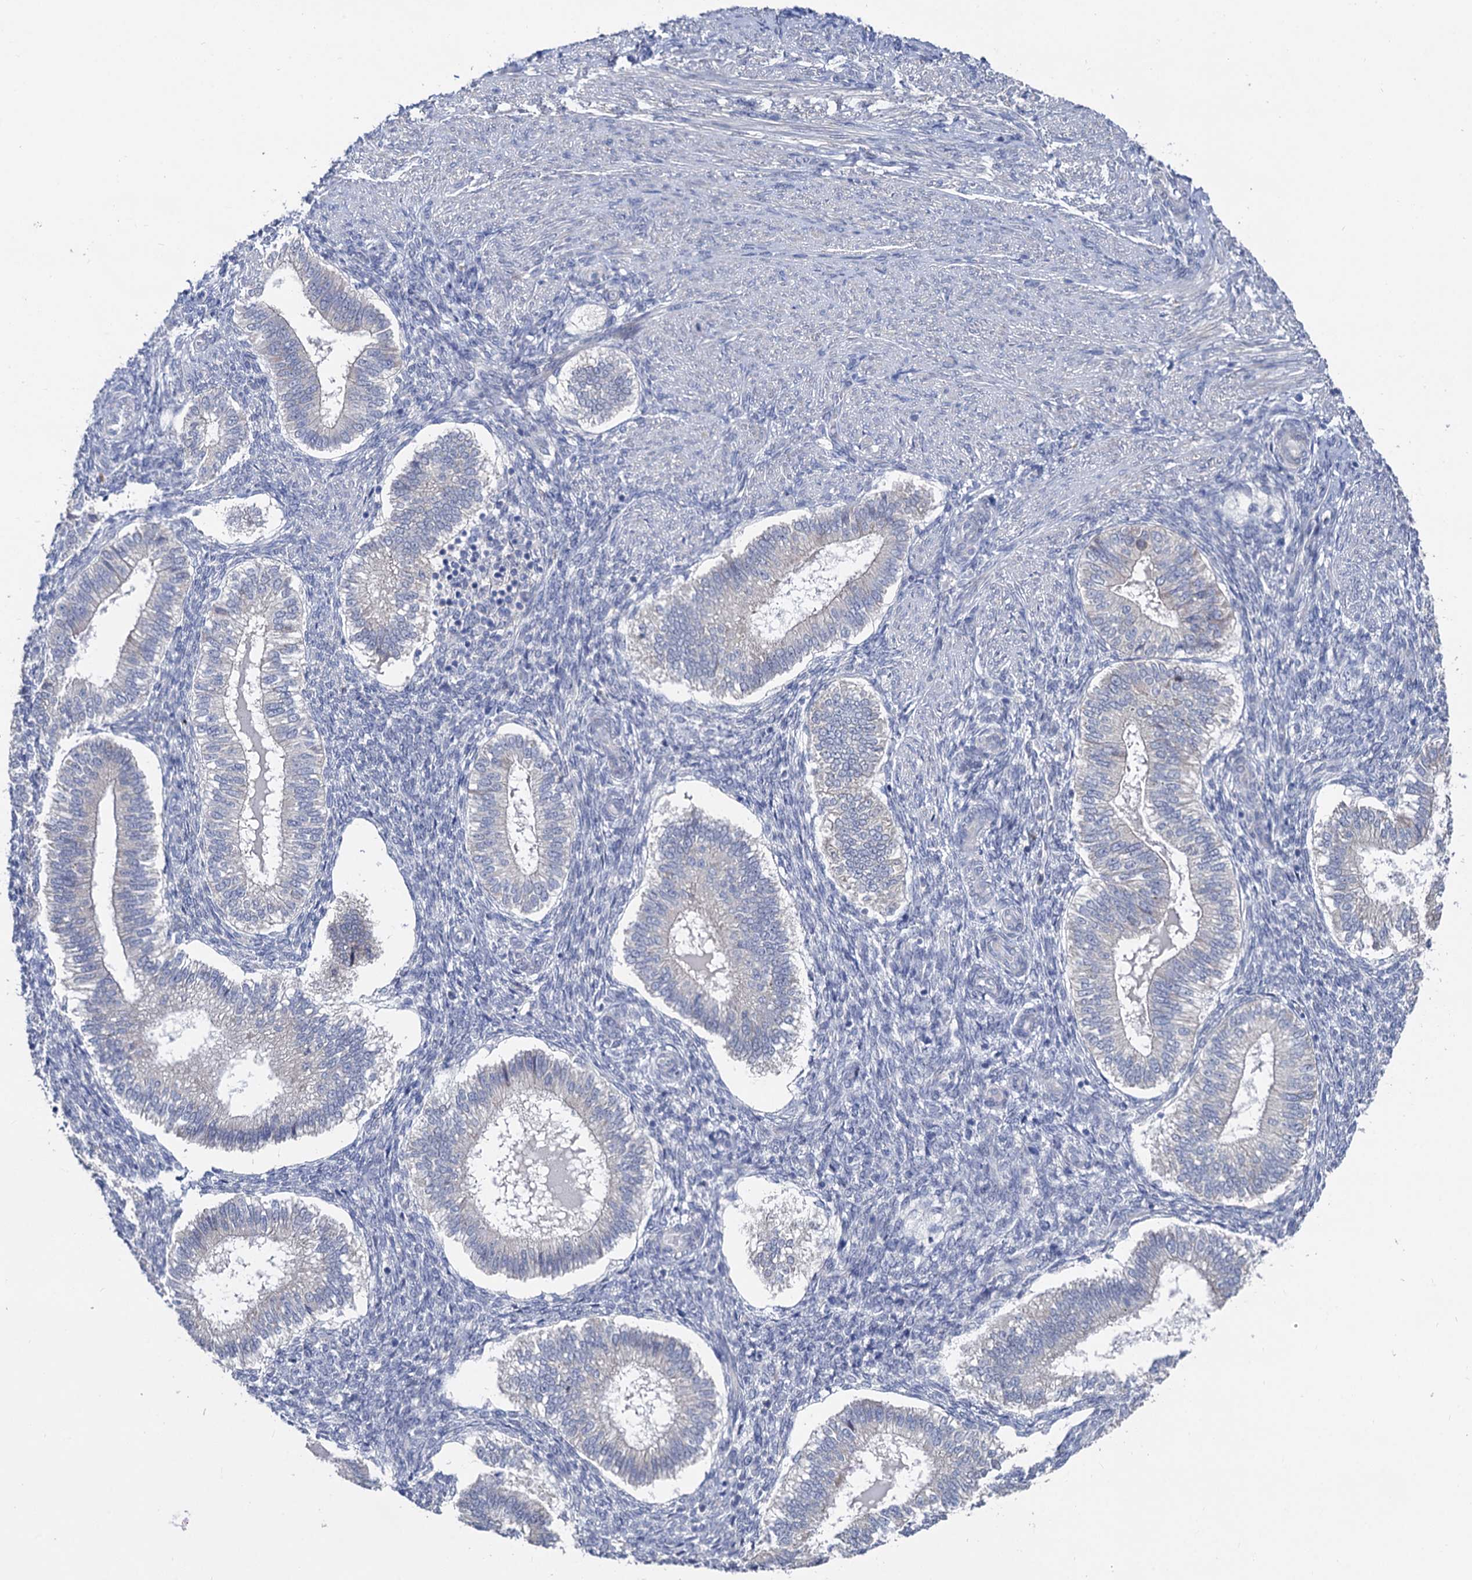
{"staining": {"intensity": "weak", "quantity": "25%-75%", "location": "cytoplasmic/membranous"}, "tissue": "endometrium", "cell_type": "Cells in endometrial stroma", "image_type": "normal", "snomed": [{"axis": "morphology", "description": "Normal tissue, NOS"}, {"axis": "topography", "description": "Endometrium"}], "caption": "This micrograph reveals unremarkable endometrium stained with immunohistochemistry (IHC) to label a protein in brown. The cytoplasmic/membranous of cells in endometrial stroma show weak positivity for the protein. Nuclei are counter-stained blue.", "gene": "CAPRIN2", "patient": {"sex": "female", "age": 25}}